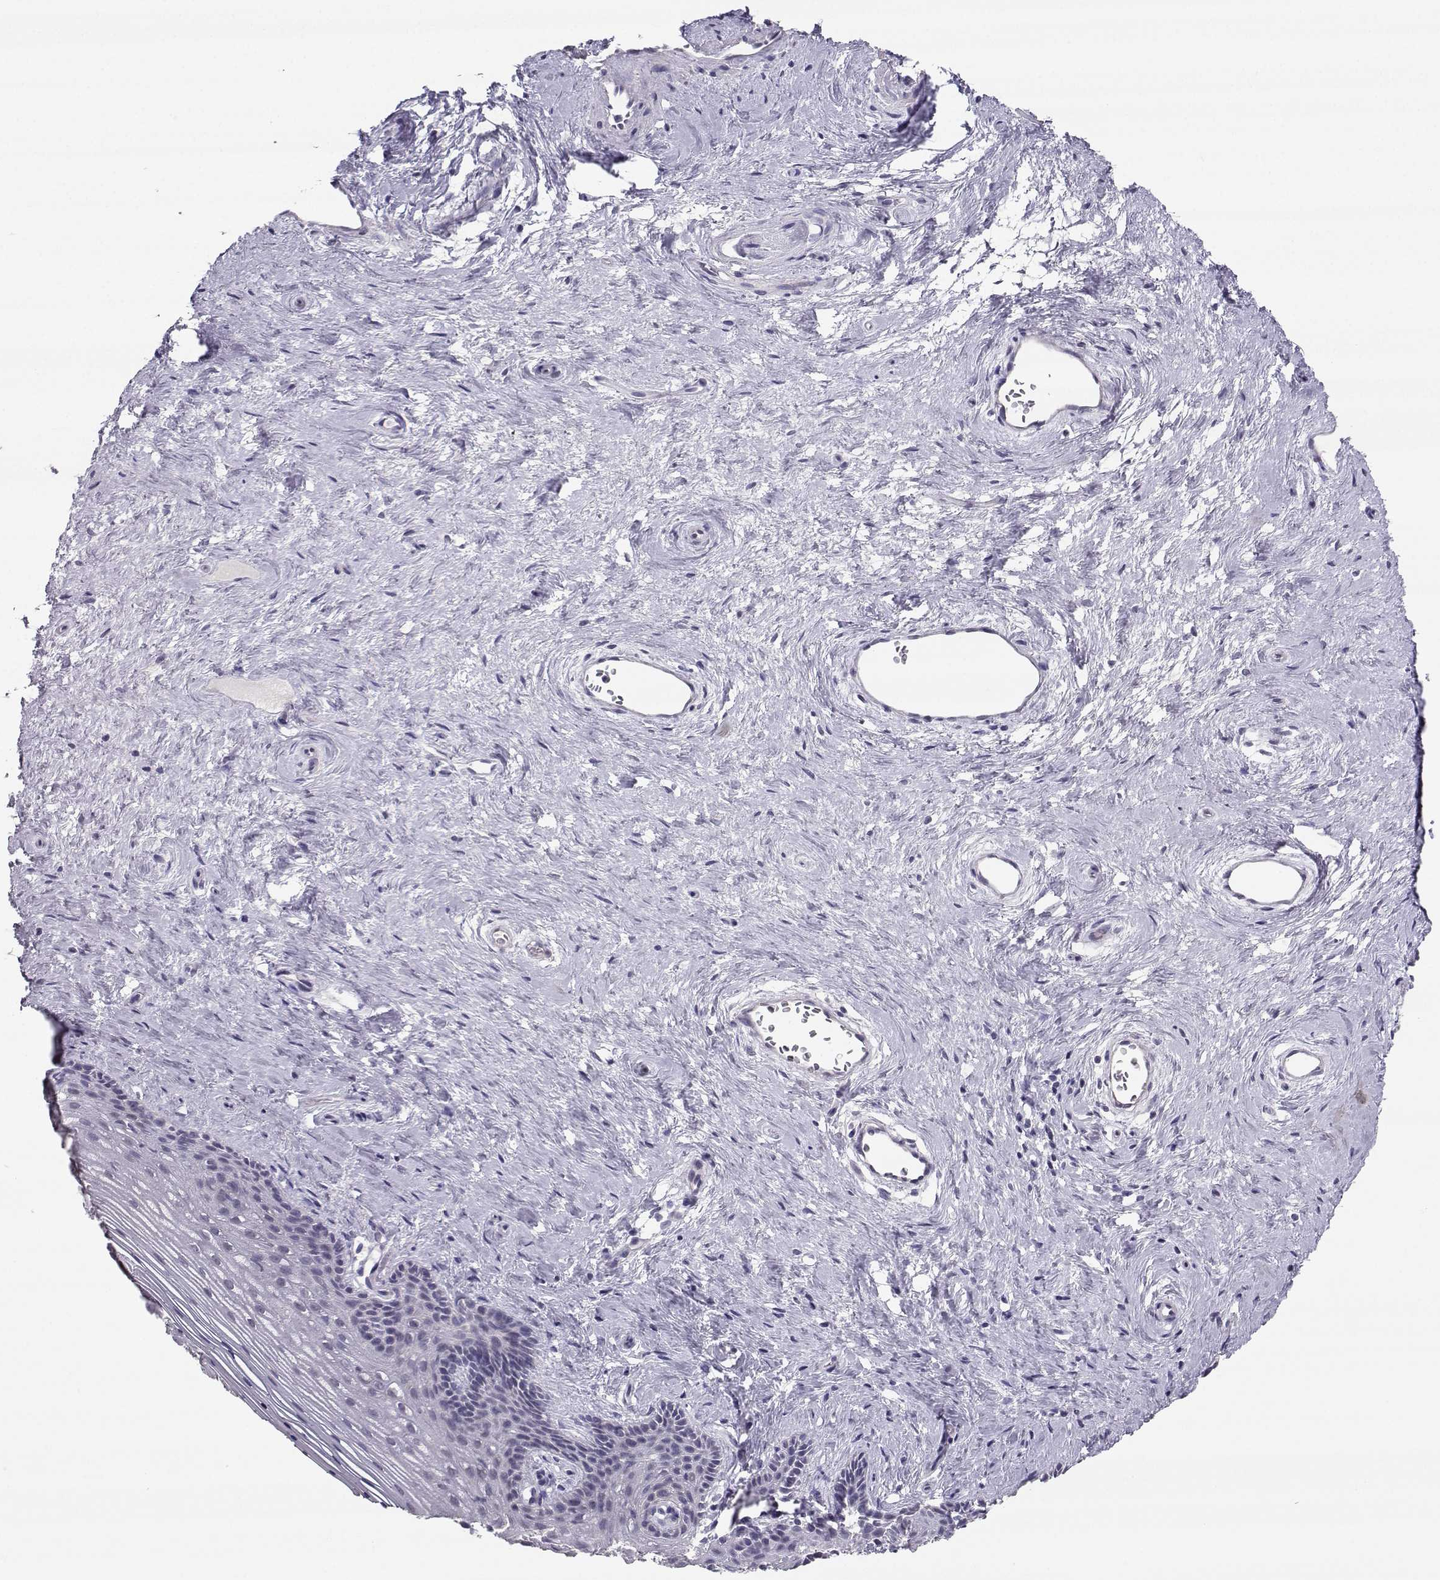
{"staining": {"intensity": "negative", "quantity": "none", "location": "none"}, "tissue": "vagina", "cell_type": "Squamous epithelial cells", "image_type": "normal", "snomed": [{"axis": "morphology", "description": "Normal tissue, NOS"}, {"axis": "topography", "description": "Vagina"}], "caption": "The micrograph exhibits no significant positivity in squamous epithelial cells of vagina. The staining was performed using DAB to visualize the protein expression in brown, while the nuclei were stained in blue with hematoxylin (Magnification: 20x).", "gene": "CARTPT", "patient": {"sex": "female", "age": 45}}